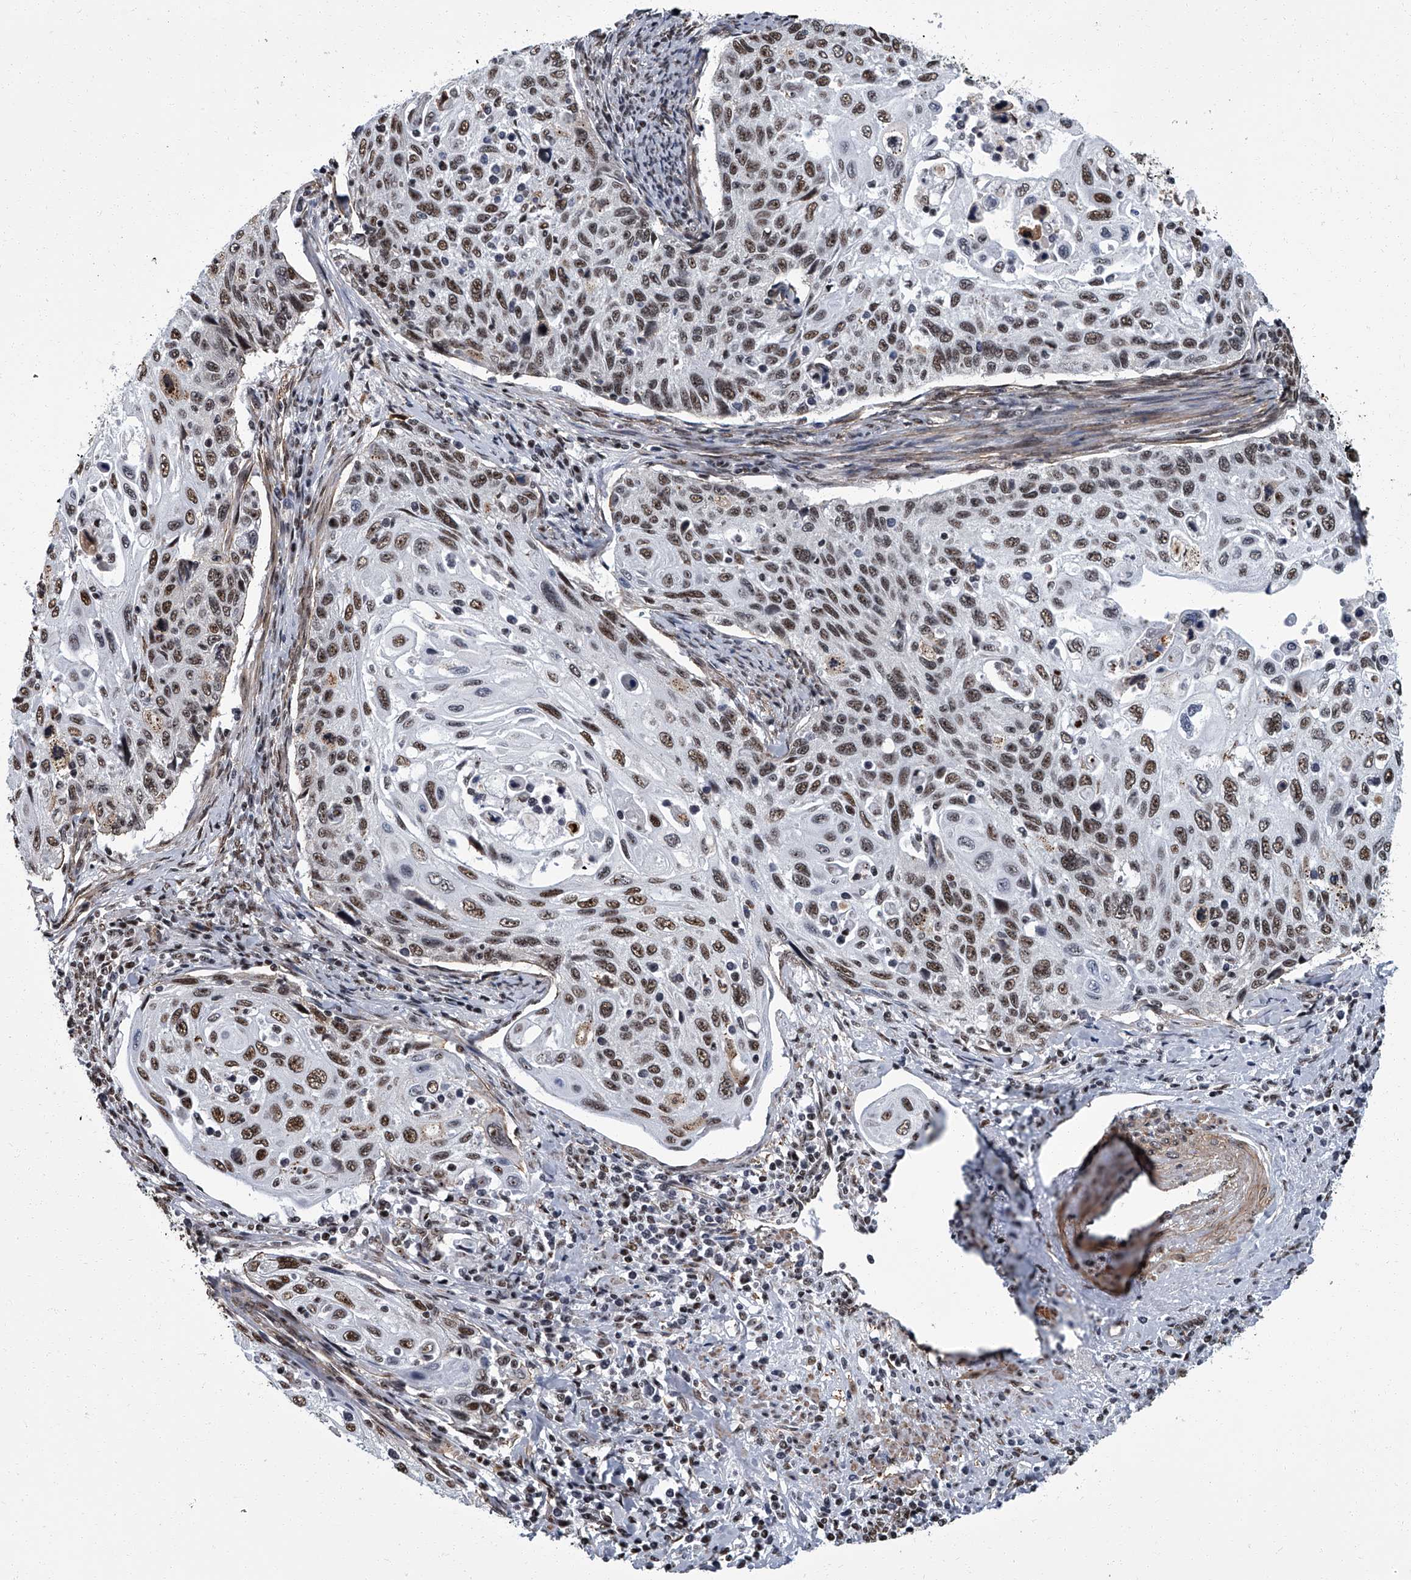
{"staining": {"intensity": "moderate", "quantity": ">75%", "location": "nuclear"}, "tissue": "cervical cancer", "cell_type": "Tumor cells", "image_type": "cancer", "snomed": [{"axis": "morphology", "description": "Squamous cell carcinoma, NOS"}, {"axis": "topography", "description": "Cervix"}], "caption": "Cervical cancer stained for a protein exhibits moderate nuclear positivity in tumor cells. (DAB (3,3'-diaminobenzidine) IHC, brown staining for protein, blue staining for nuclei).", "gene": "ZNF518B", "patient": {"sex": "female", "age": 70}}